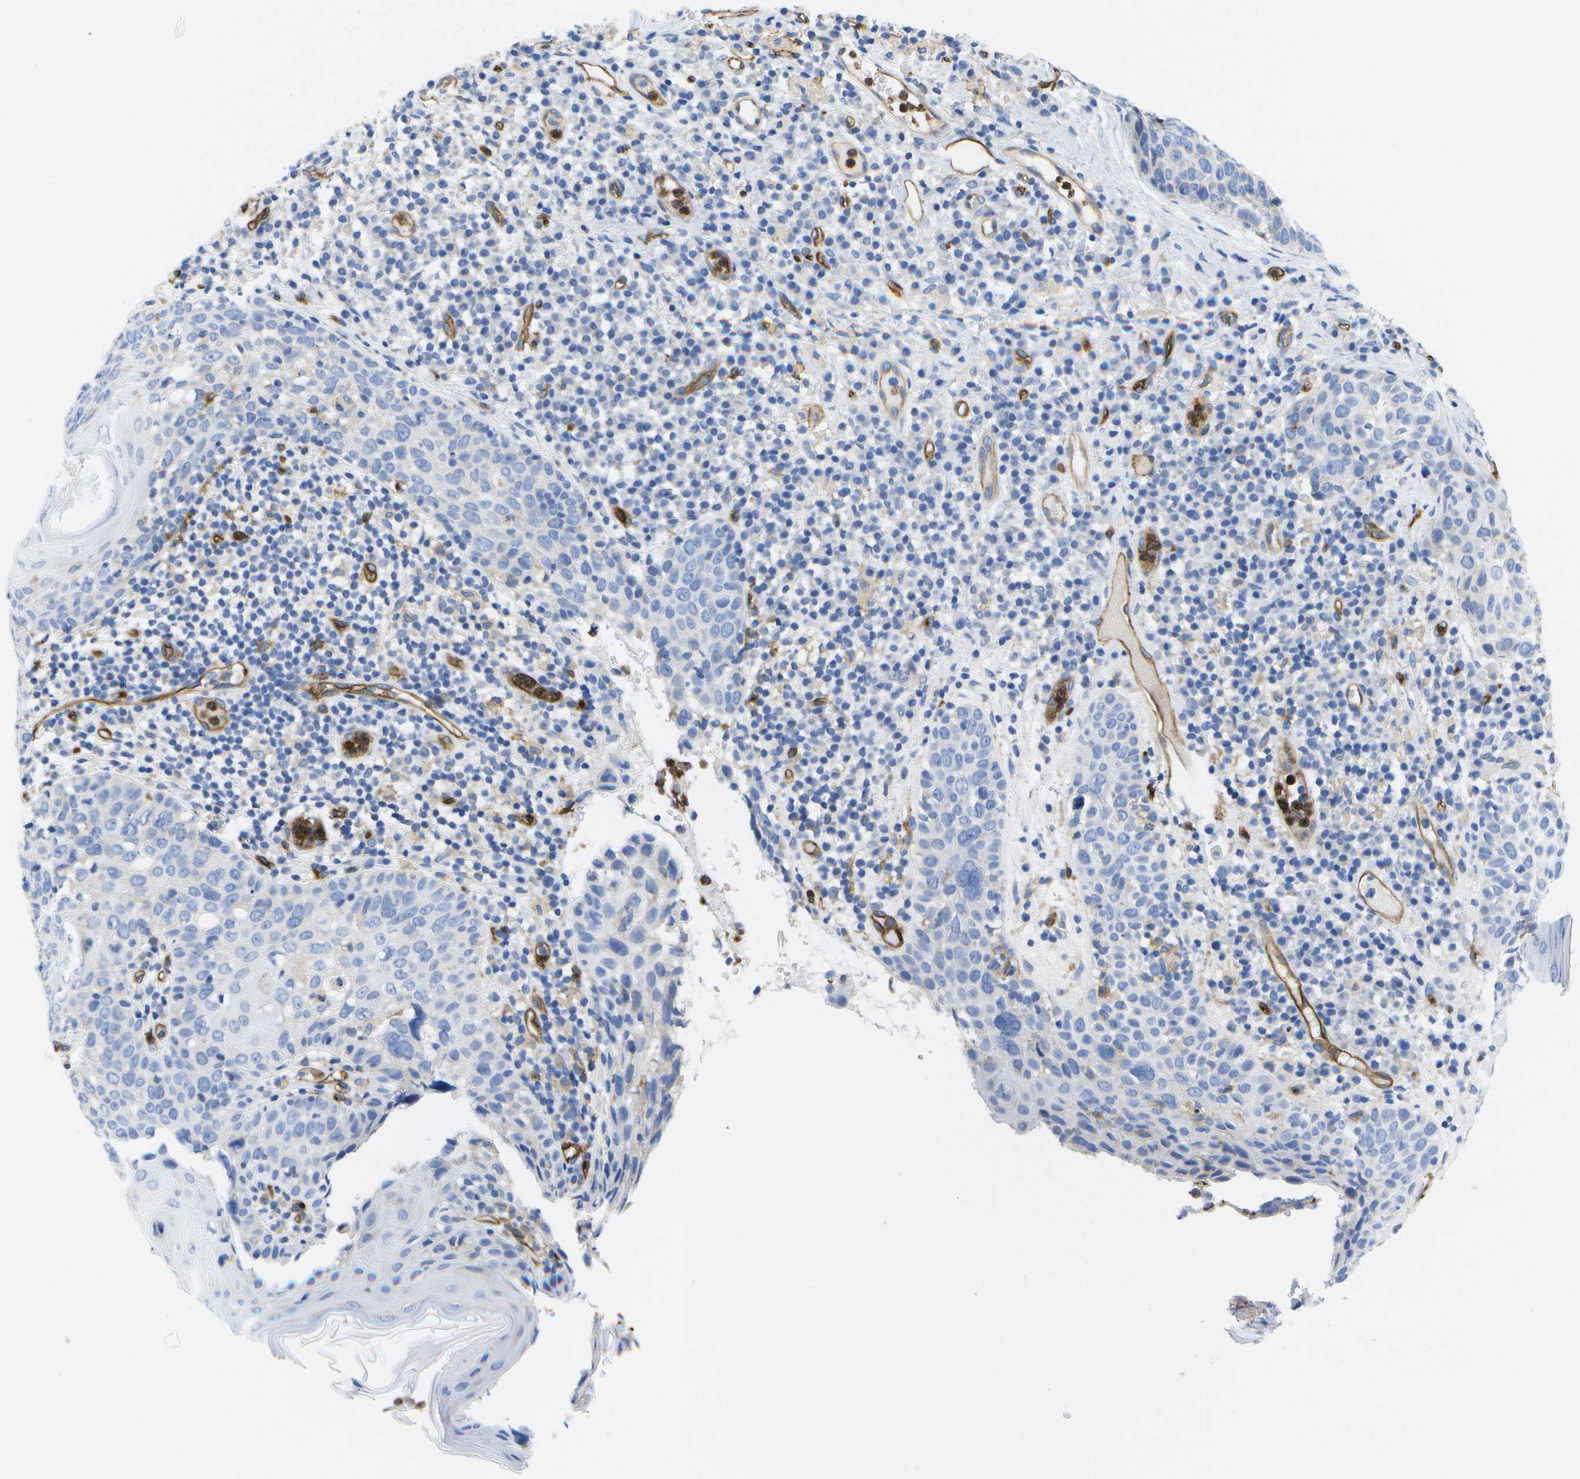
{"staining": {"intensity": "negative", "quantity": "none", "location": "none"}, "tissue": "skin cancer", "cell_type": "Tumor cells", "image_type": "cancer", "snomed": [{"axis": "morphology", "description": "Squamous cell carcinoma in situ, NOS"}, {"axis": "morphology", "description": "Squamous cell carcinoma, NOS"}, {"axis": "topography", "description": "Skin"}], "caption": "Immunohistochemical staining of squamous cell carcinoma in situ (skin) exhibits no significant staining in tumor cells.", "gene": "DYSF", "patient": {"sex": "male", "age": 93}}